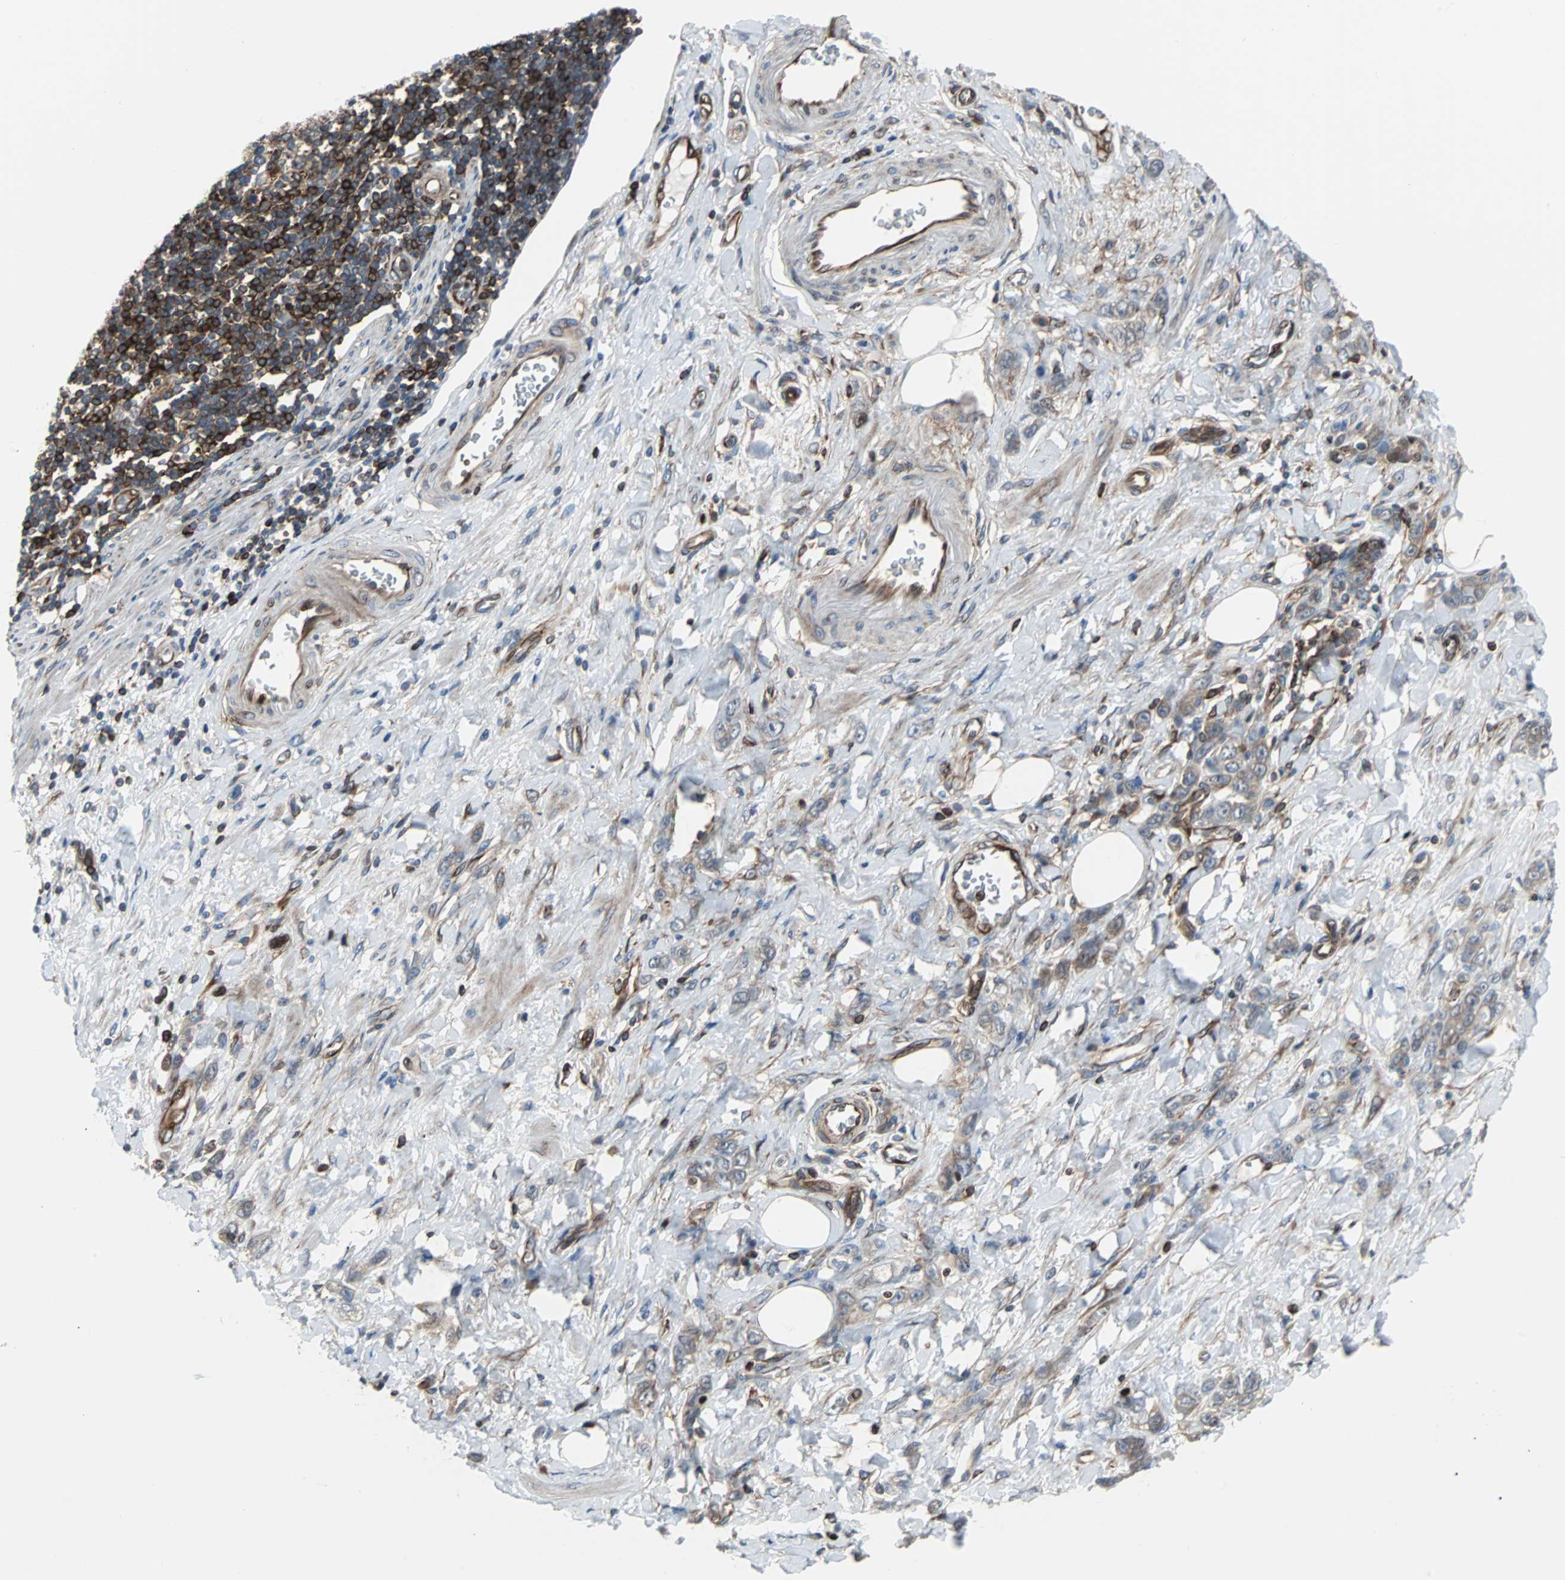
{"staining": {"intensity": "moderate", "quantity": ">75%", "location": "cytoplasmic/membranous"}, "tissue": "stomach cancer", "cell_type": "Tumor cells", "image_type": "cancer", "snomed": [{"axis": "morphology", "description": "Adenocarcinoma, NOS"}, {"axis": "topography", "description": "Stomach"}], "caption": "Adenocarcinoma (stomach) was stained to show a protein in brown. There is medium levels of moderate cytoplasmic/membranous expression in about >75% of tumor cells.", "gene": "RELA", "patient": {"sex": "male", "age": 82}}